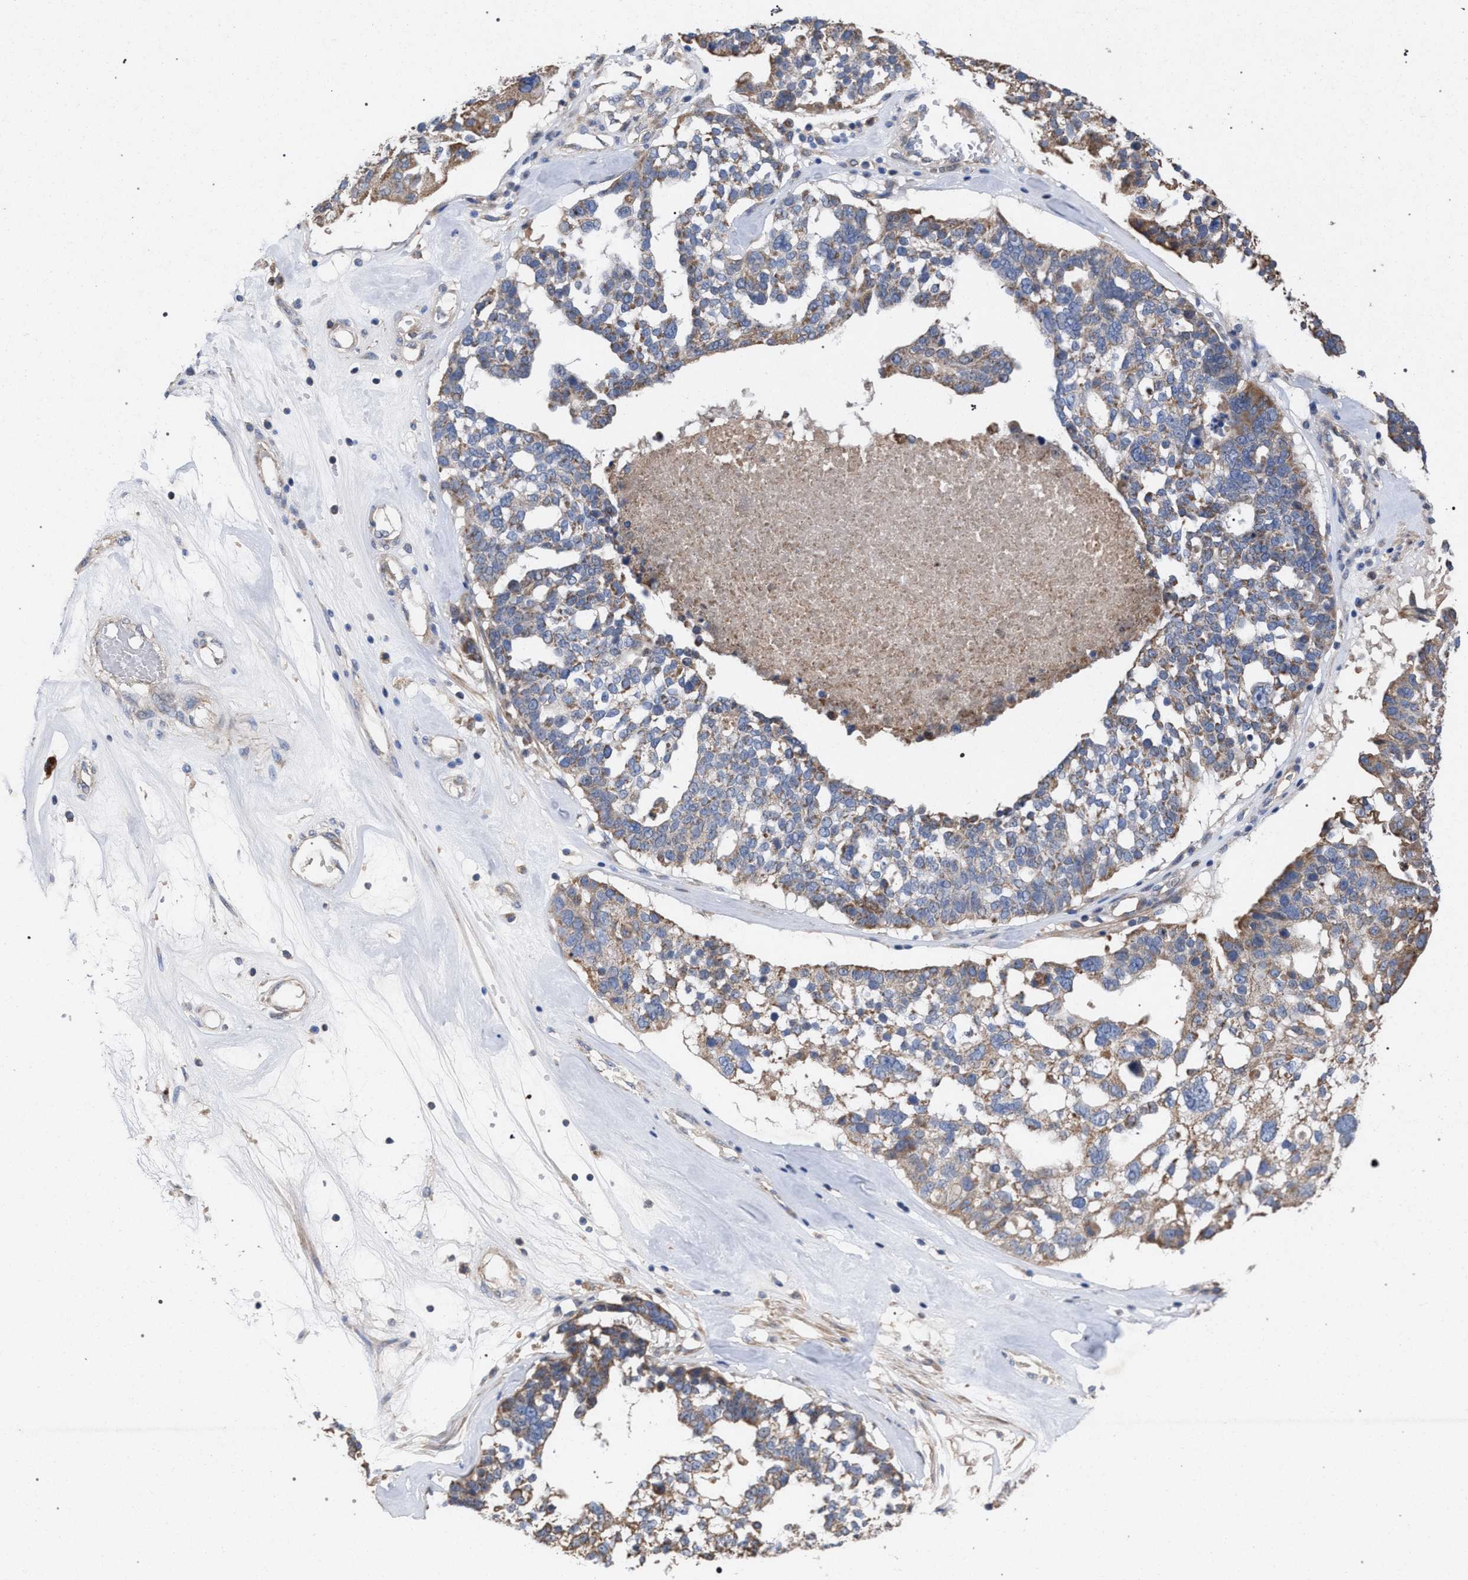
{"staining": {"intensity": "weak", "quantity": ">75%", "location": "cytoplasmic/membranous"}, "tissue": "ovarian cancer", "cell_type": "Tumor cells", "image_type": "cancer", "snomed": [{"axis": "morphology", "description": "Cystadenocarcinoma, serous, NOS"}, {"axis": "topography", "description": "Ovary"}], "caption": "Human ovarian cancer (serous cystadenocarcinoma) stained for a protein (brown) reveals weak cytoplasmic/membranous positive expression in about >75% of tumor cells.", "gene": "BCL2L12", "patient": {"sex": "female", "age": 59}}